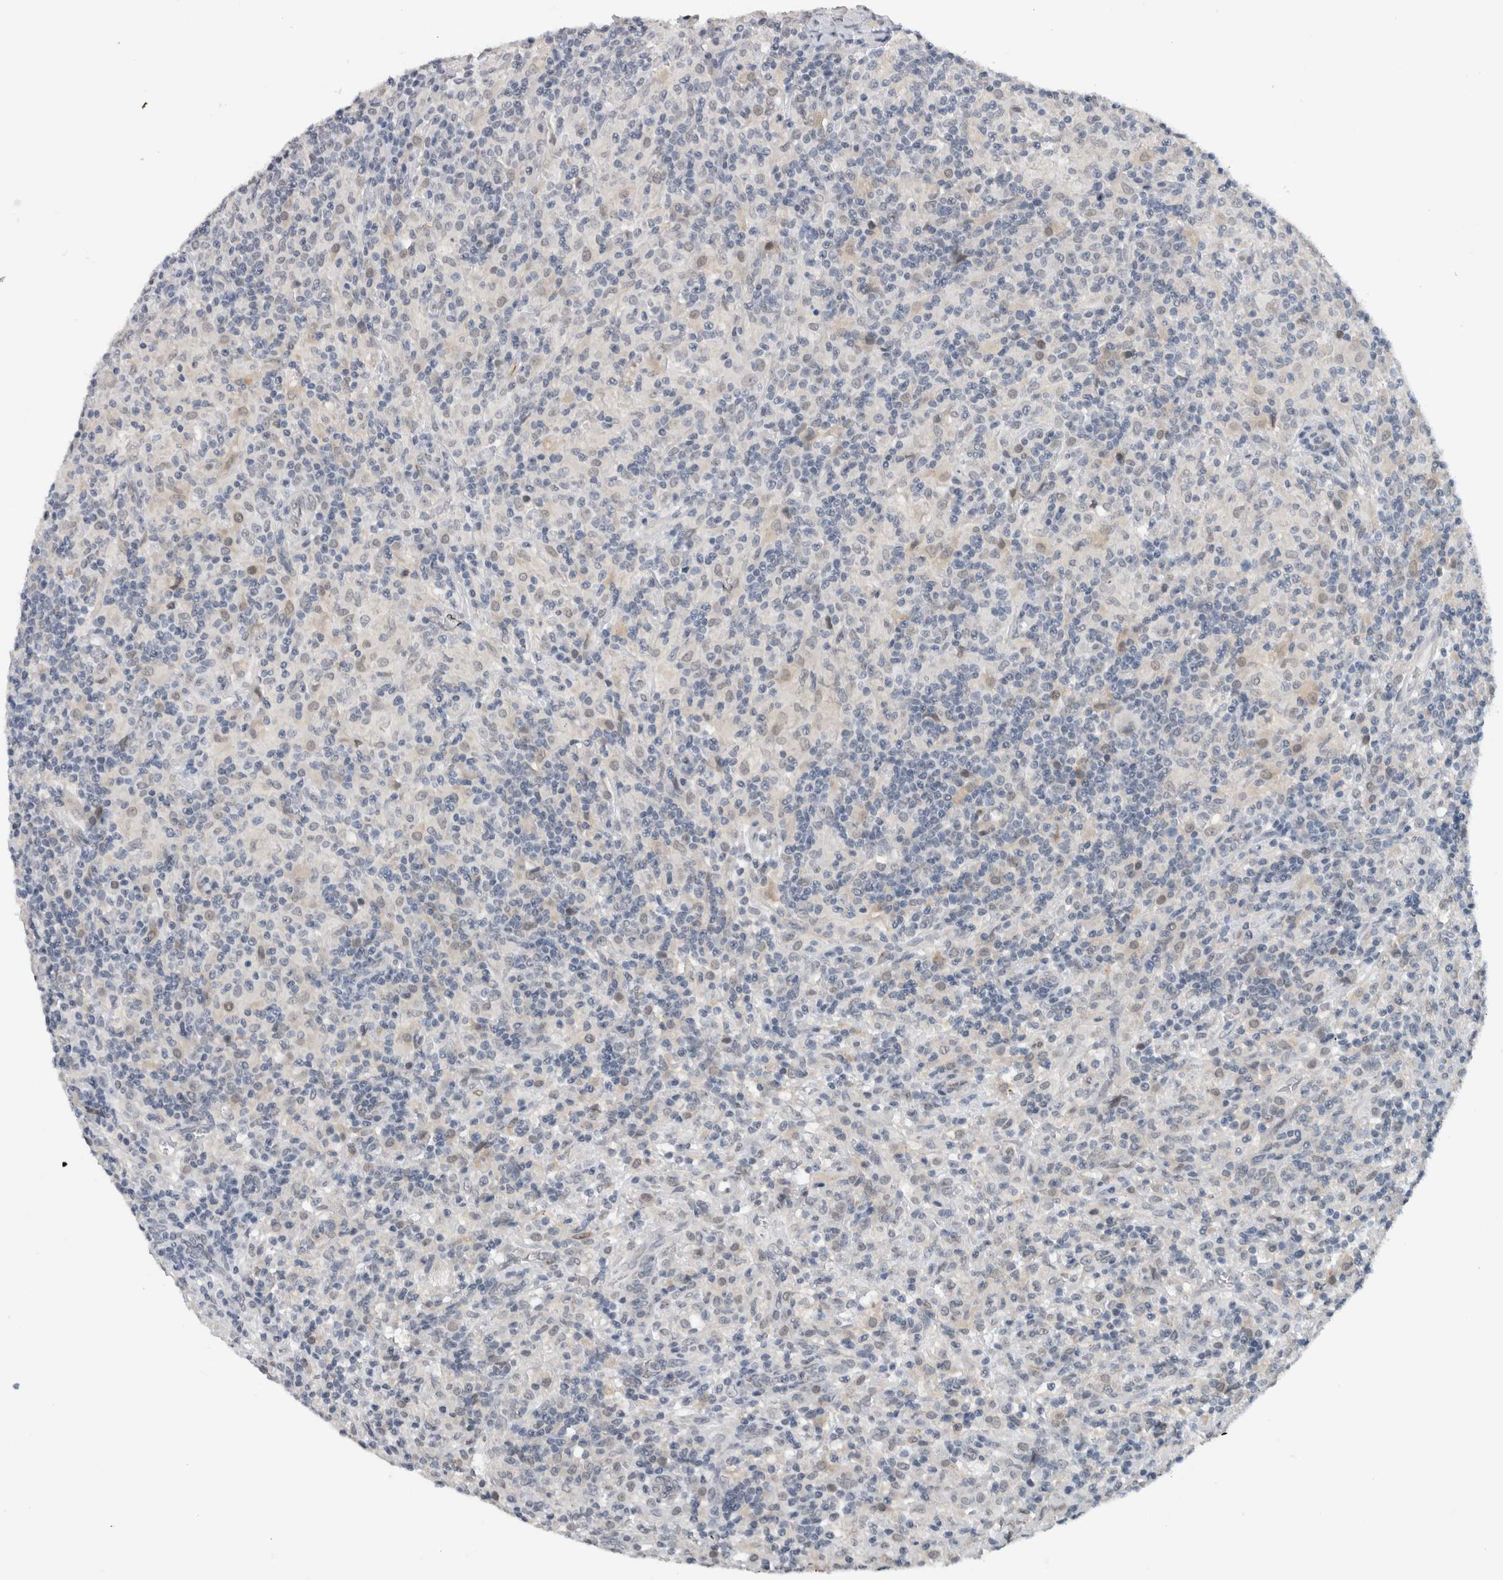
{"staining": {"intensity": "weak", "quantity": "<25%", "location": "nuclear"}, "tissue": "lymphoma", "cell_type": "Tumor cells", "image_type": "cancer", "snomed": [{"axis": "morphology", "description": "Hodgkin's disease, NOS"}, {"axis": "topography", "description": "Lymph node"}], "caption": "High power microscopy image of an immunohistochemistry (IHC) photomicrograph of Hodgkin's disease, revealing no significant positivity in tumor cells.", "gene": "PRXL2A", "patient": {"sex": "male", "age": 70}}